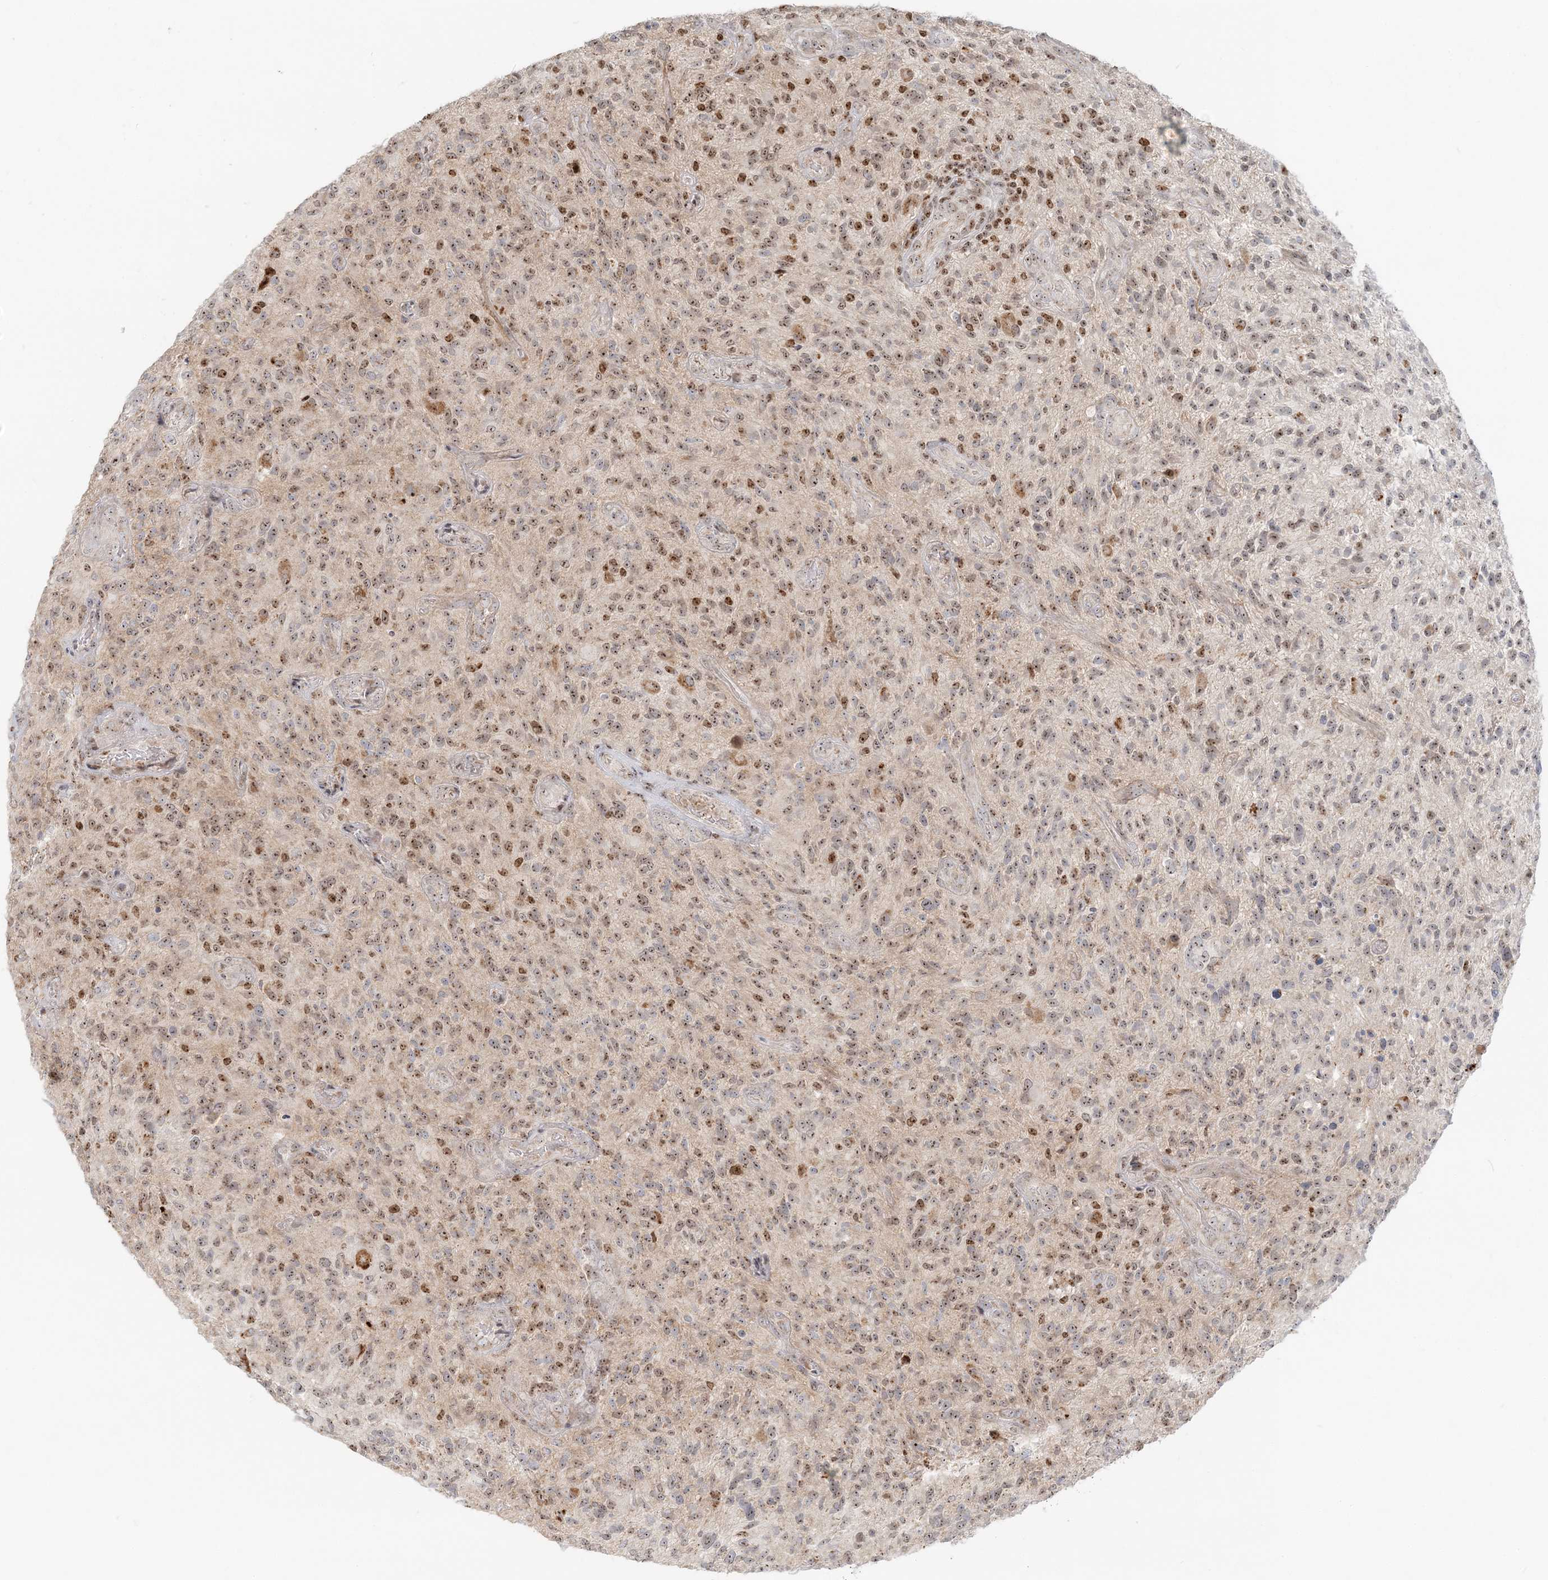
{"staining": {"intensity": "moderate", "quantity": ">75%", "location": "nuclear"}, "tissue": "glioma", "cell_type": "Tumor cells", "image_type": "cancer", "snomed": [{"axis": "morphology", "description": "Glioma, malignant, High grade"}, {"axis": "topography", "description": "Brain"}], "caption": "Protein staining of glioma tissue exhibits moderate nuclear expression in about >75% of tumor cells. (DAB IHC, brown staining for protein, blue staining for nuclei).", "gene": "UBE2F", "patient": {"sex": "male", "age": 47}}